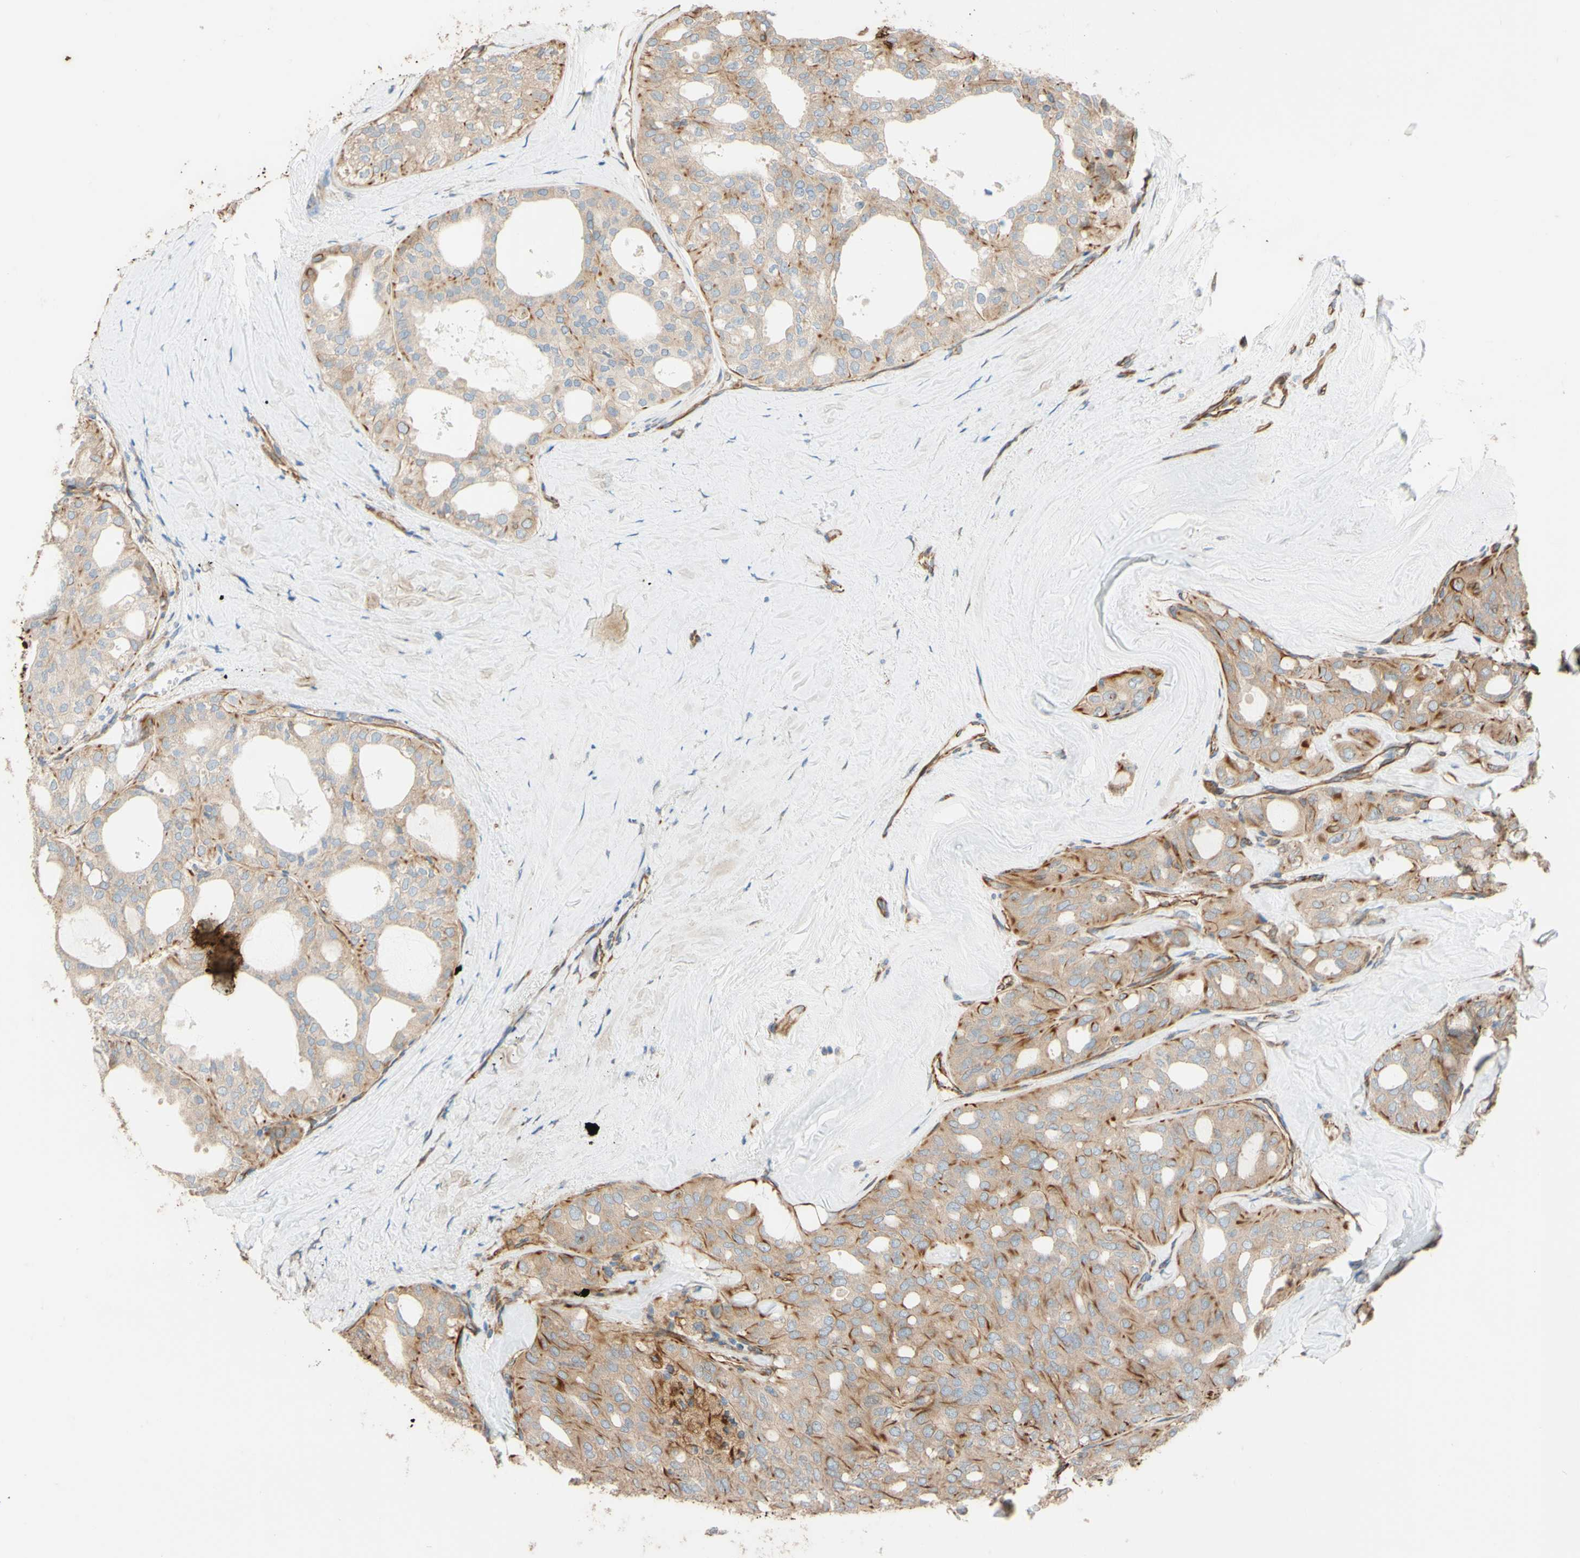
{"staining": {"intensity": "weak", "quantity": ">75%", "location": "cytoplasmic/membranous"}, "tissue": "thyroid cancer", "cell_type": "Tumor cells", "image_type": "cancer", "snomed": [{"axis": "morphology", "description": "Follicular adenoma carcinoma, NOS"}, {"axis": "topography", "description": "Thyroid gland"}], "caption": "This is a histology image of immunohistochemistry (IHC) staining of follicular adenoma carcinoma (thyroid), which shows weak staining in the cytoplasmic/membranous of tumor cells.", "gene": "C1orf43", "patient": {"sex": "male", "age": 75}}